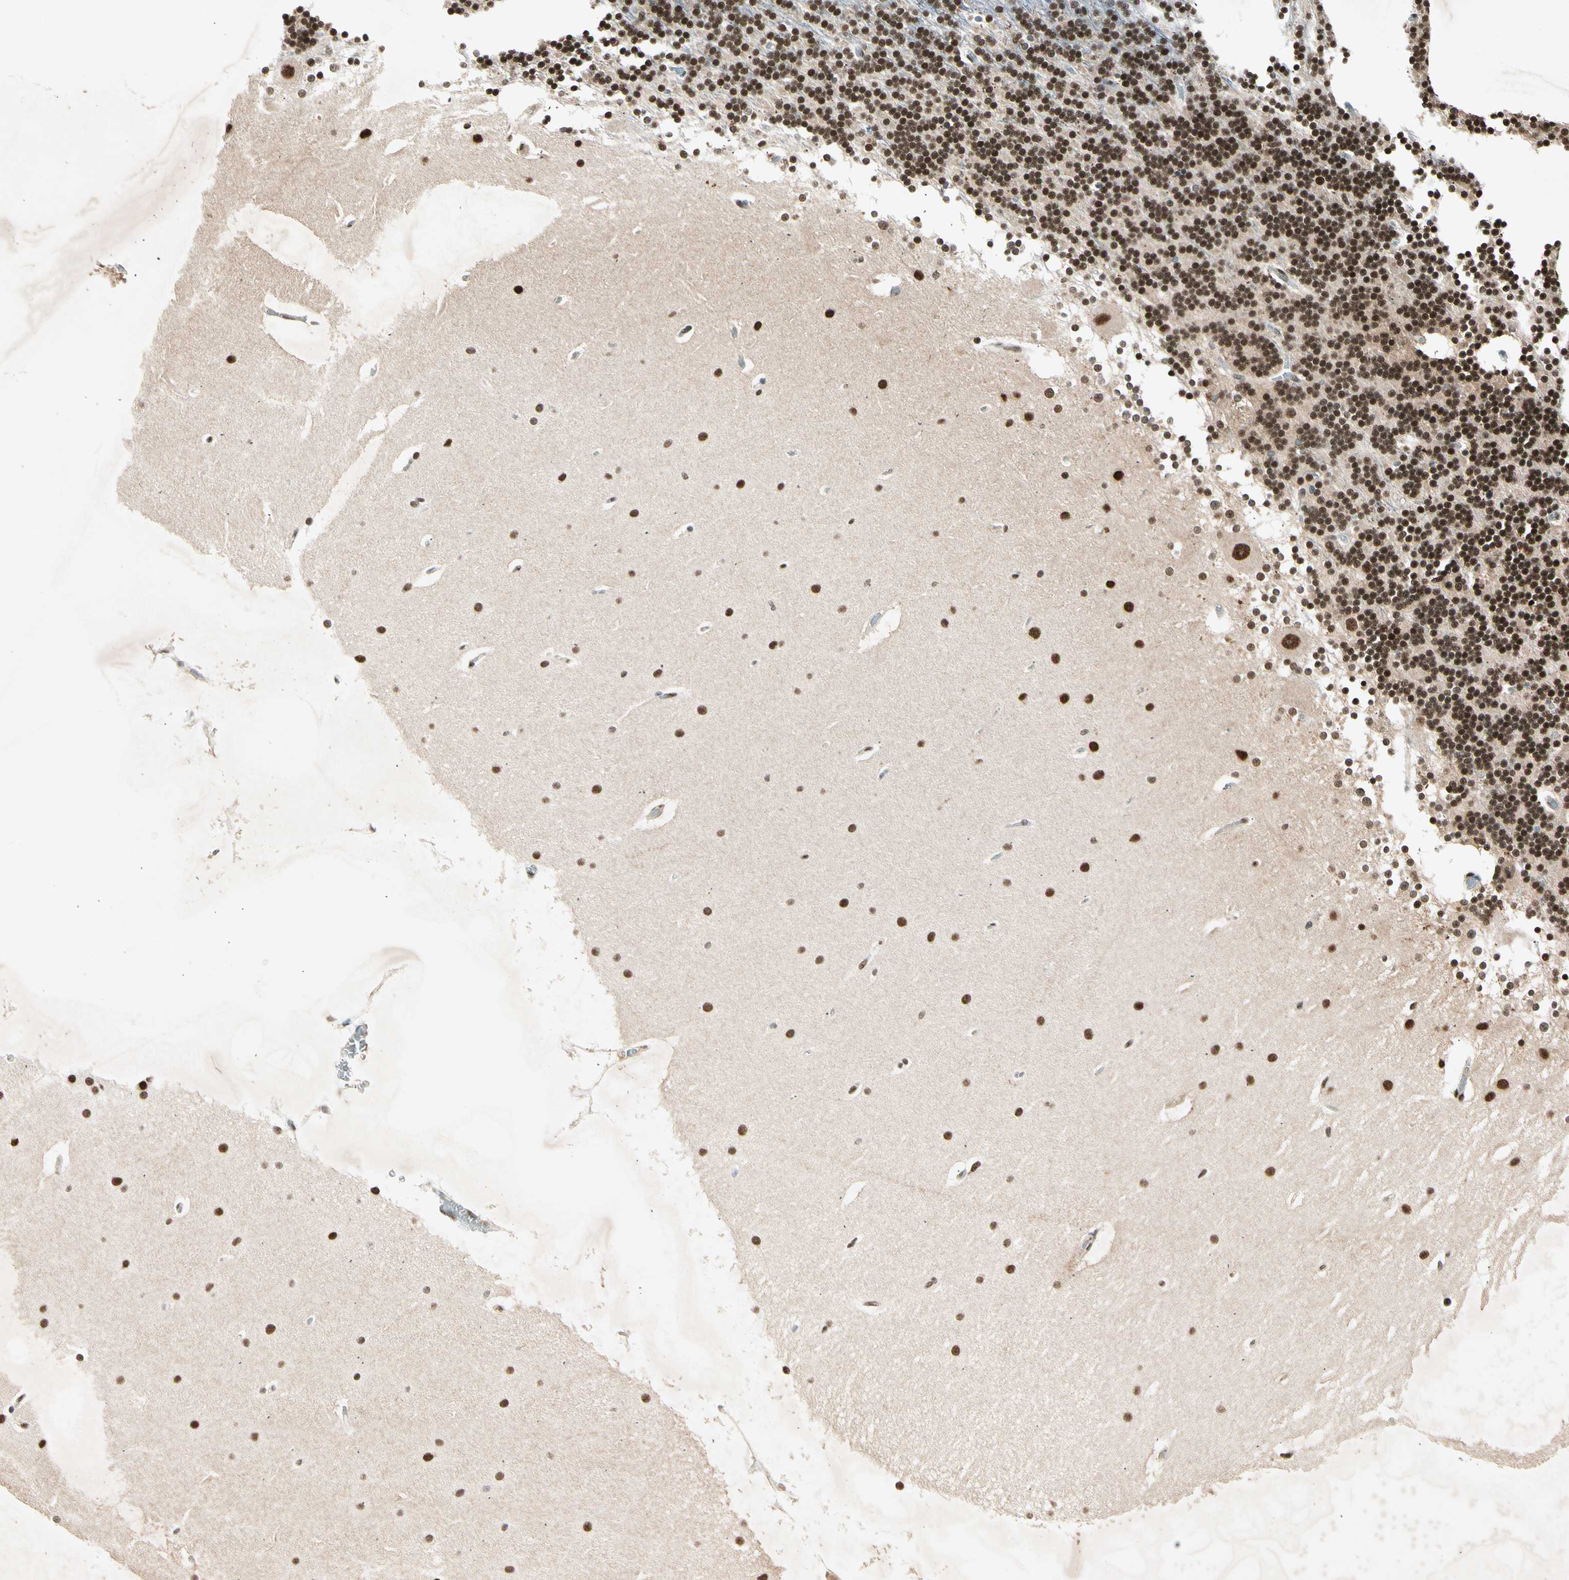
{"staining": {"intensity": "strong", "quantity": ">75%", "location": "nuclear"}, "tissue": "cerebellum", "cell_type": "Cells in granular layer", "image_type": "normal", "snomed": [{"axis": "morphology", "description": "Normal tissue, NOS"}, {"axis": "topography", "description": "Cerebellum"}], "caption": "Immunohistochemical staining of normal human cerebellum demonstrates high levels of strong nuclear staining in approximately >75% of cells in granular layer. The protein of interest is stained brown, and the nuclei are stained in blue (DAB (3,3'-diaminobenzidine) IHC with brightfield microscopy, high magnification).", "gene": "RNF43", "patient": {"sex": "female", "age": 54}}